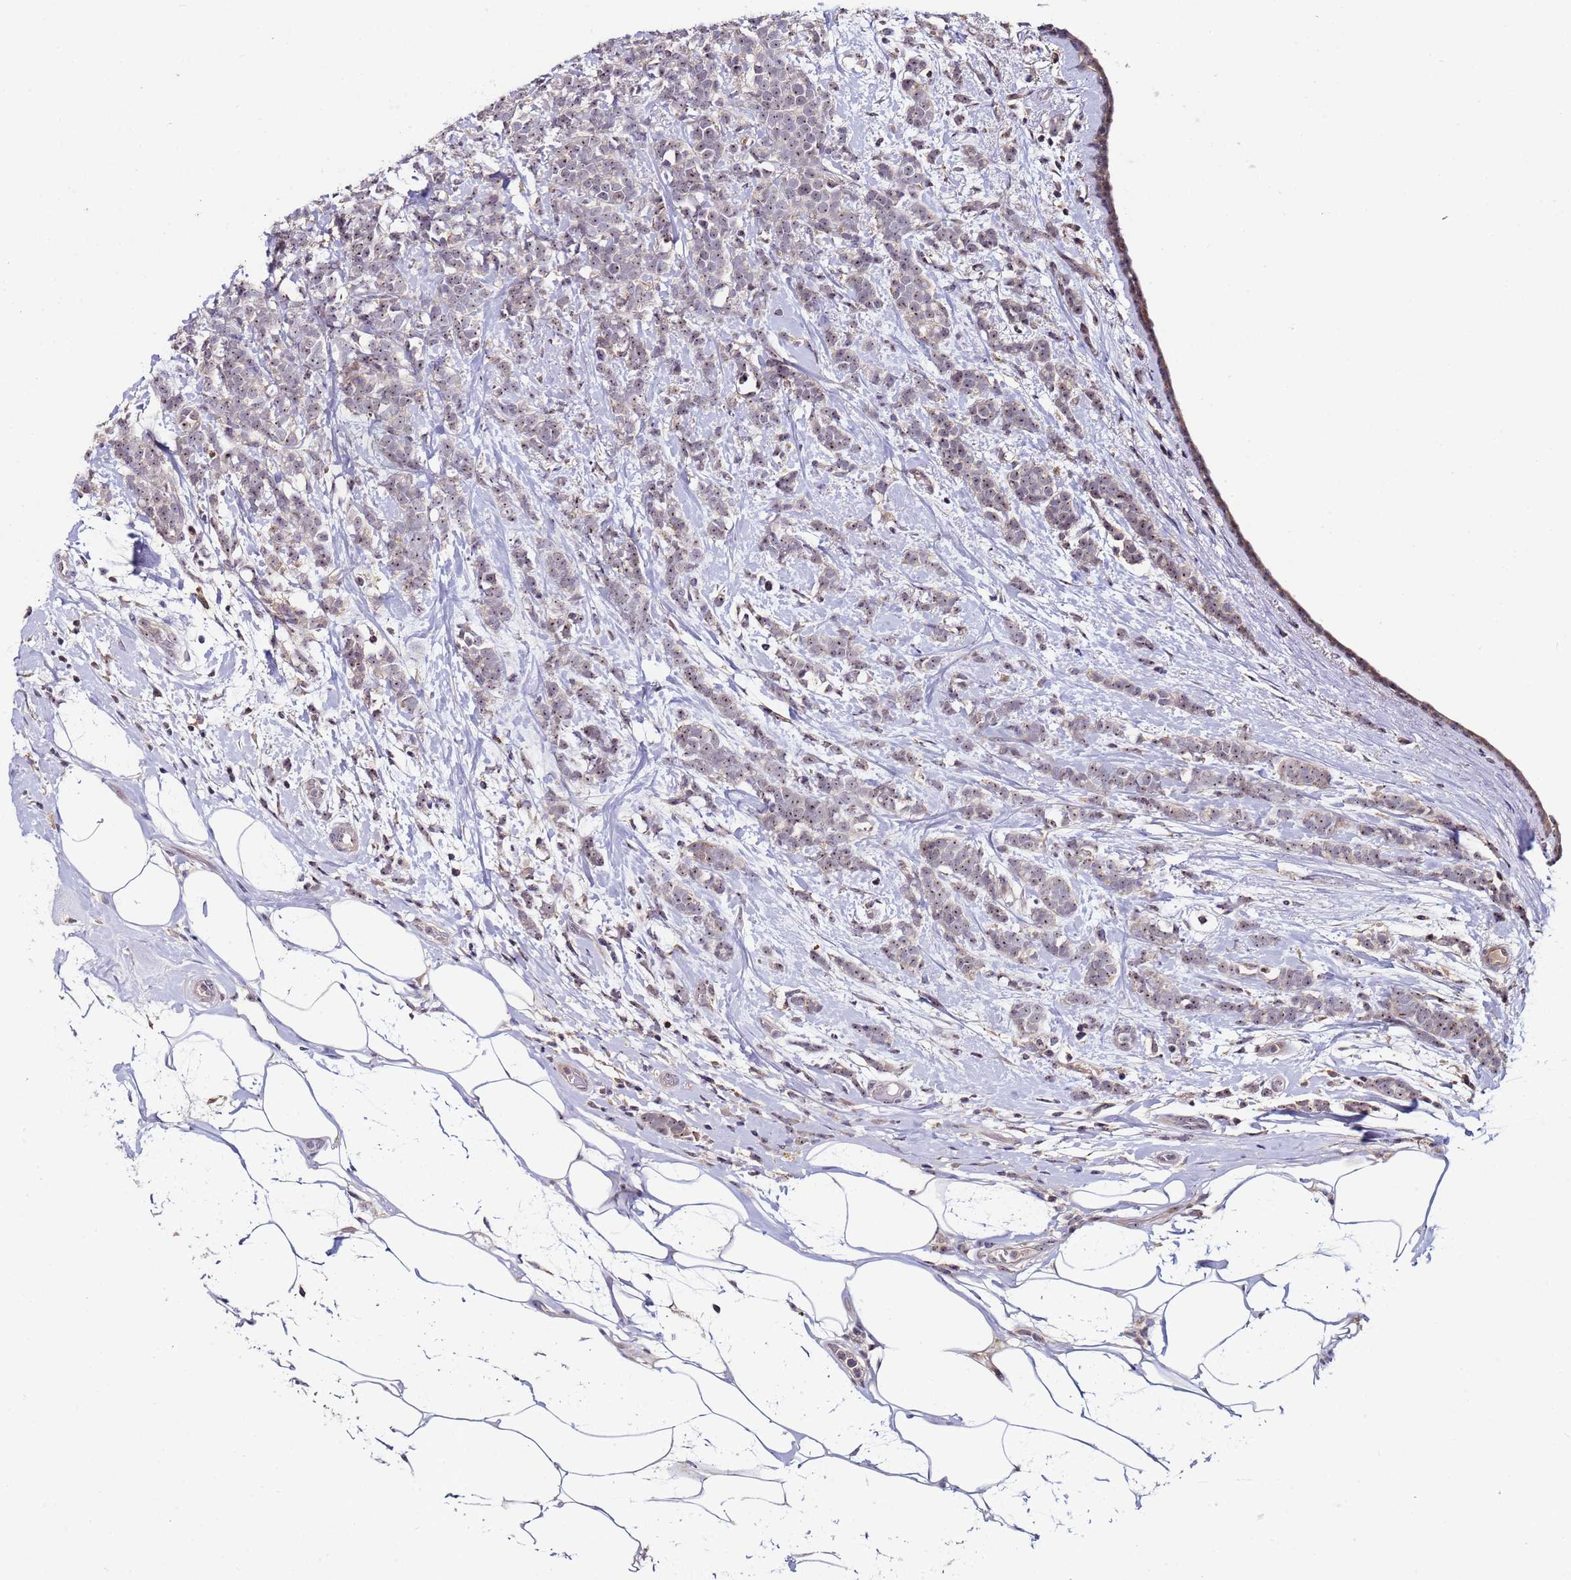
{"staining": {"intensity": "weak", "quantity": "25%-75%", "location": "nuclear"}, "tissue": "breast cancer", "cell_type": "Tumor cells", "image_type": "cancer", "snomed": [{"axis": "morphology", "description": "Lobular carcinoma"}, {"axis": "topography", "description": "Breast"}], "caption": "DAB immunohistochemical staining of breast cancer exhibits weak nuclear protein staining in approximately 25%-75% of tumor cells.", "gene": "KRI1", "patient": {"sex": "female", "age": 58}}